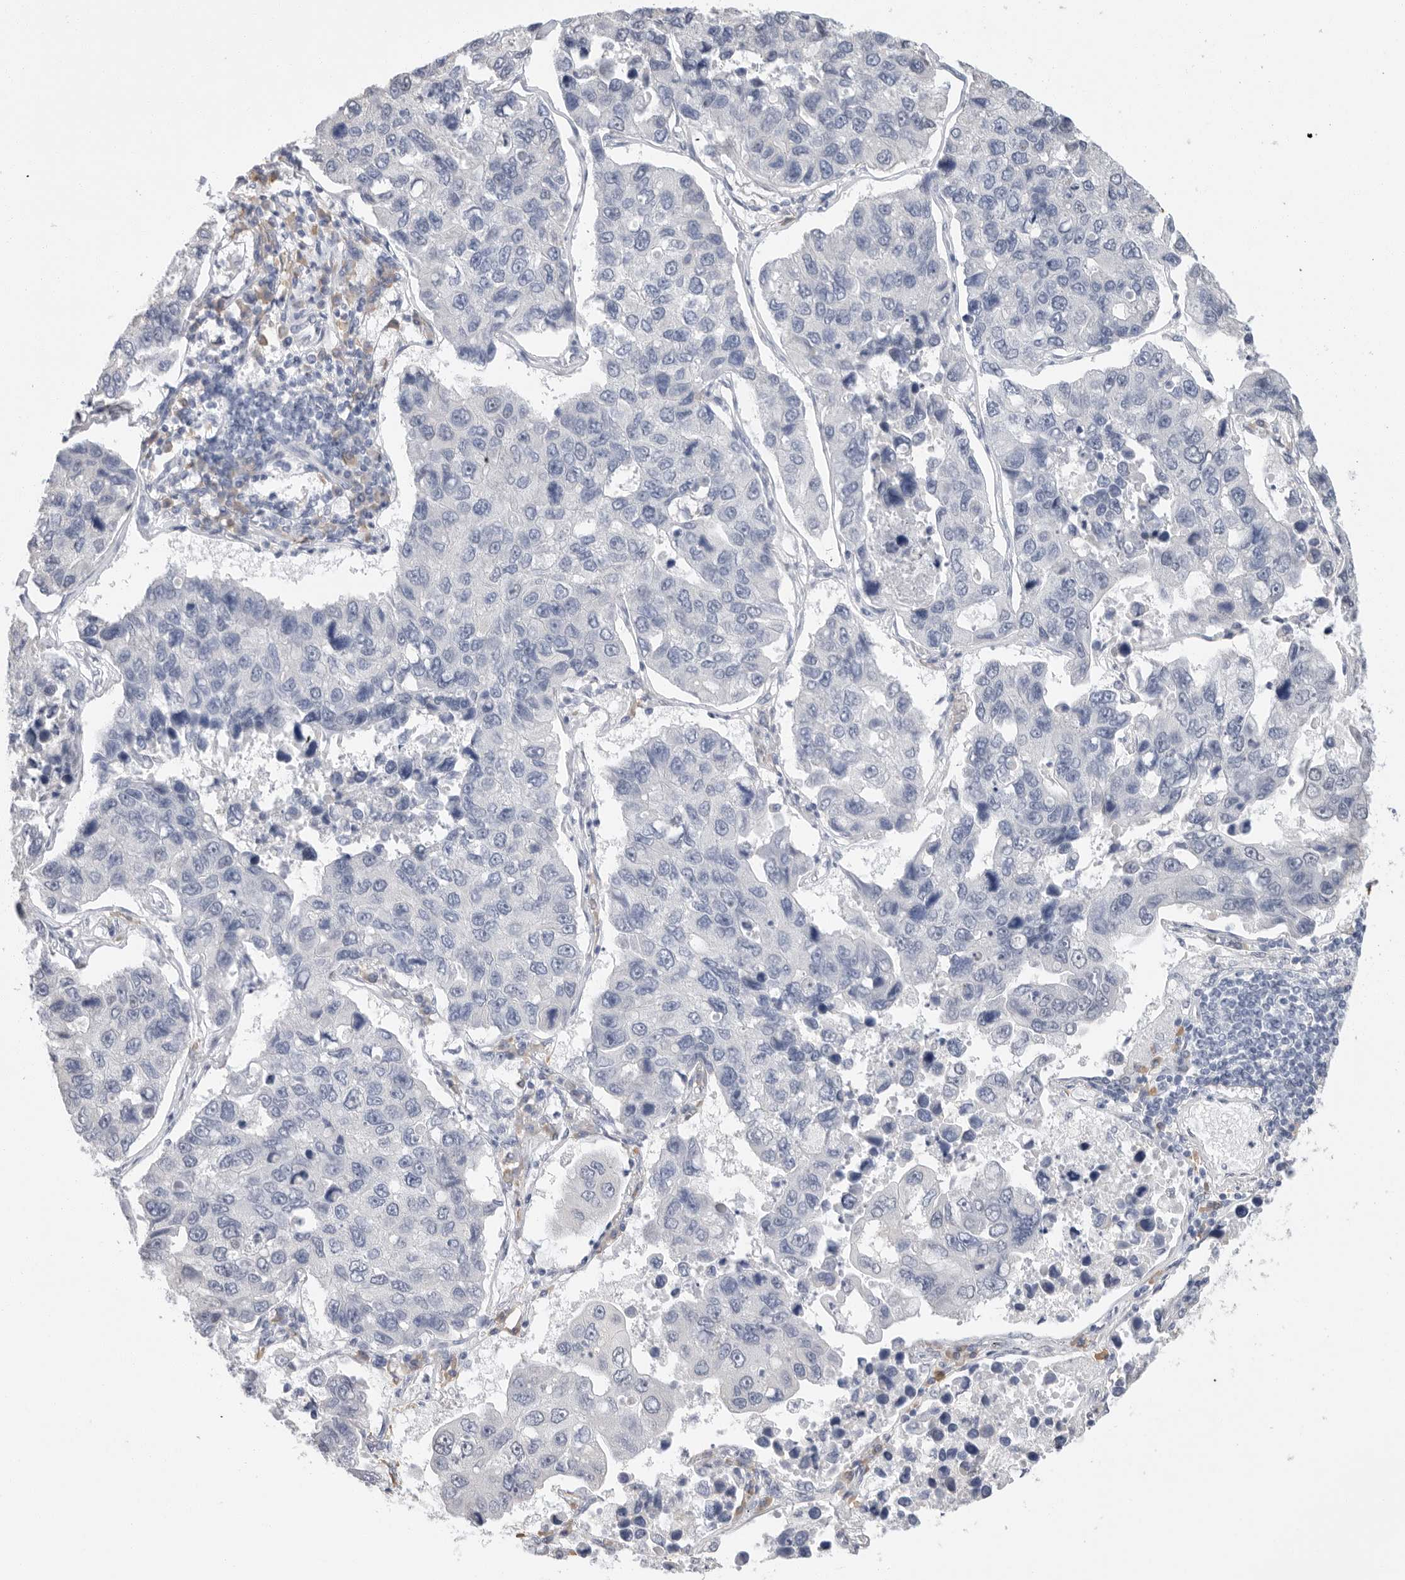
{"staining": {"intensity": "negative", "quantity": "none", "location": "none"}, "tissue": "lung cancer", "cell_type": "Tumor cells", "image_type": "cancer", "snomed": [{"axis": "morphology", "description": "Adenocarcinoma, NOS"}, {"axis": "topography", "description": "Lung"}], "caption": "There is no significant positivity in tumor cells of lung cancer.", "gene": "ARHGEF10", "patient": {"sex": "male", "age": 64}}